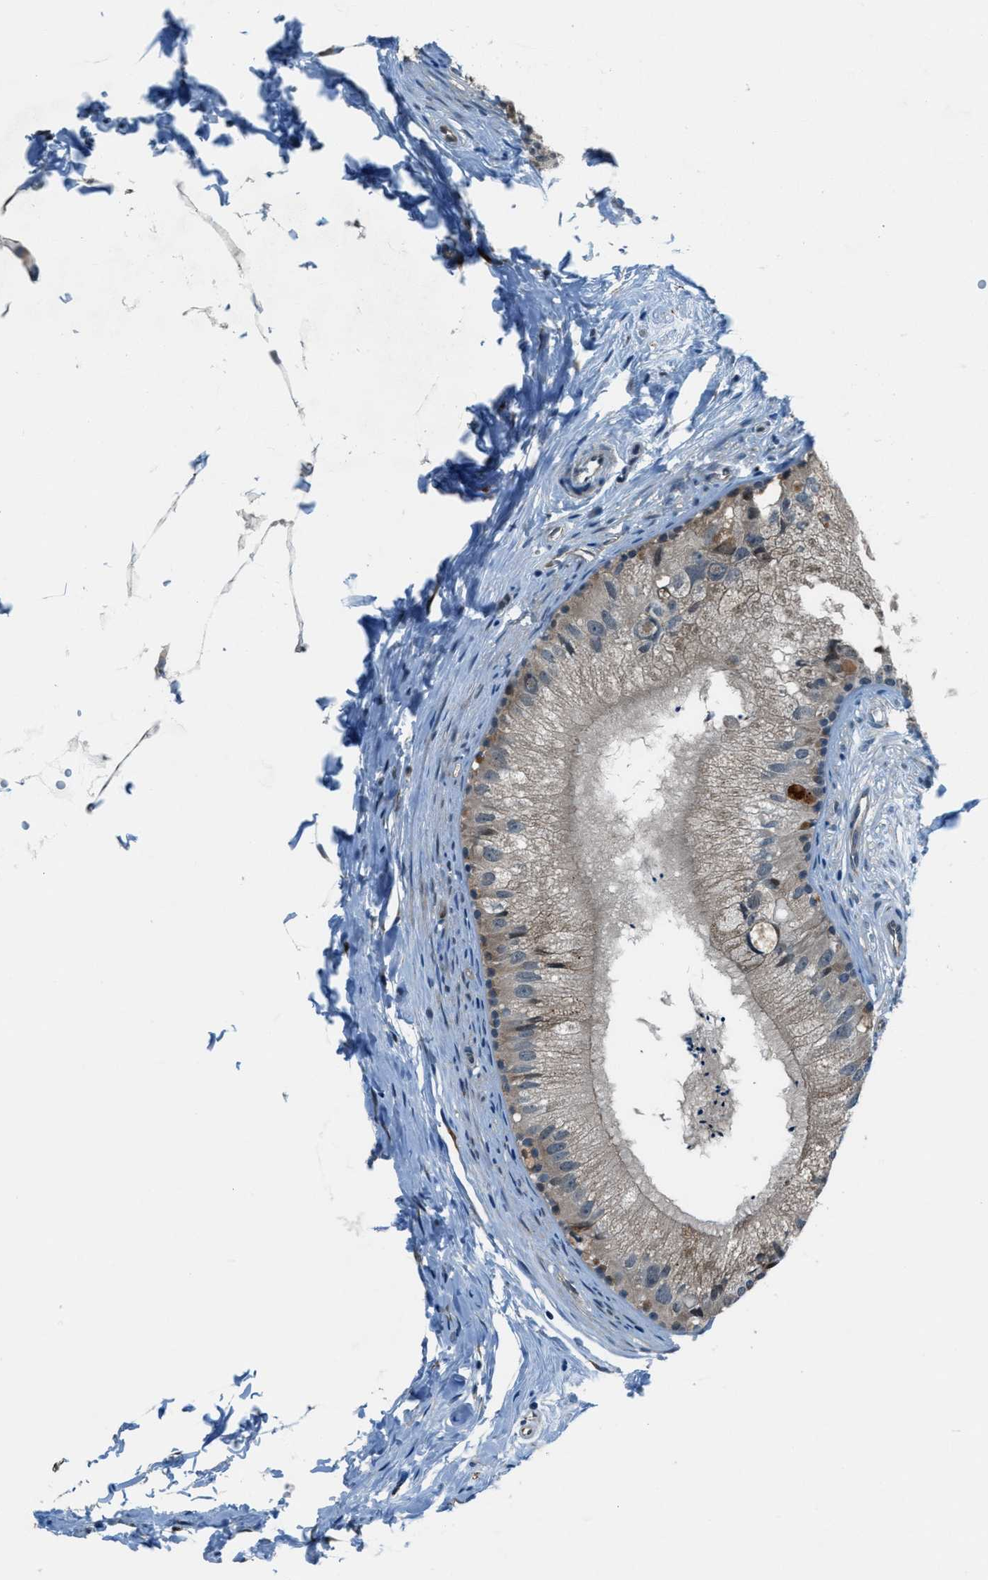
{"staining": {"intensity": "weak", "quantity": ">75%", "location": "cytoplasmic/membranous"}, "tissue": "epididymis", "cell_type": "Glandular cells", "image_type": "normal", "snomed": [{"axis": "morphology", "description": "Normal tissue, NOS"}, {"axis": "topography", "description": "Epididymis"}], "caption": "Immunohistochemistry staining of unremarkable epididymis, which reveals low levels of weak cytoplasmic/membranous staining in approximately >75% of glandular cells indicating weak cytoplasmic/membranous protein positivity. The staining was performed using DAB (3,3'-diaminobenzidine) (brown) for protein detection and nuclei were counterstained in hematoxylin (blue).", "gene": "GINM1", "patient": {"sex": "male", "age": 56}}